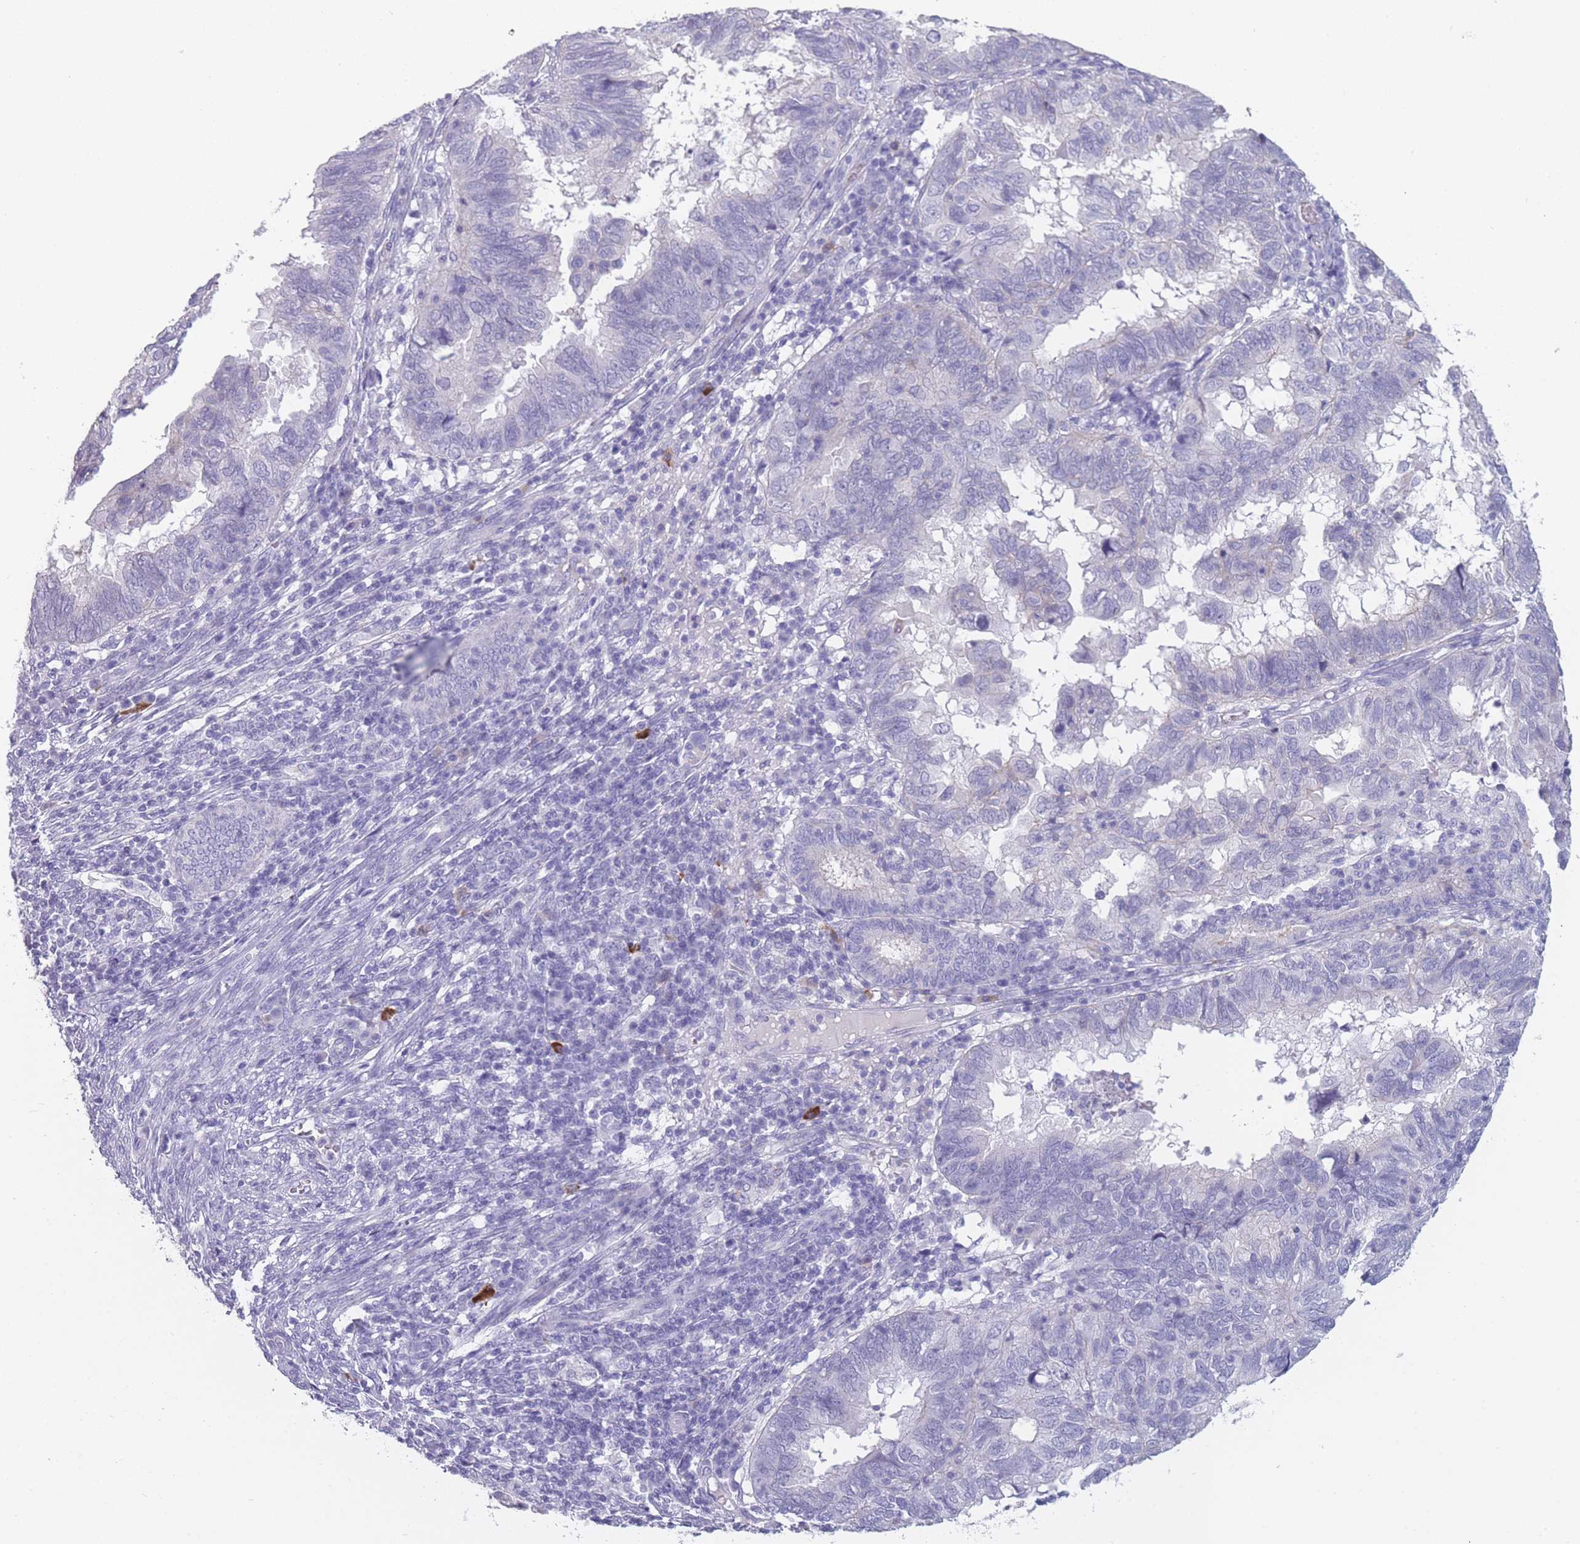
{"staining": {"intensity": "weak", "quantity": "<25%", "location": "cytoplasmic/membranous"}, "tissue": "endometrial cancer", "cell_type": "Tumor cells", "image_type": "cancer", "snomed": [{"axis": "morphology", "description": "Adenocarcinoma, NOS"}, {"axis": "topography", "description": "Uterus"}], "caption": "Tumor cells show no significant staining in endometrial adenocarcinoma. Brightfield microscopy of immunohistochemistry (IHC) stained with DAB (3,3'-diaminobenzidine) (brown) and hematoxylin (blue), captured at high magnification.", "gene": "DCANP1", "patient": {"sex": "female", "age": 77}}